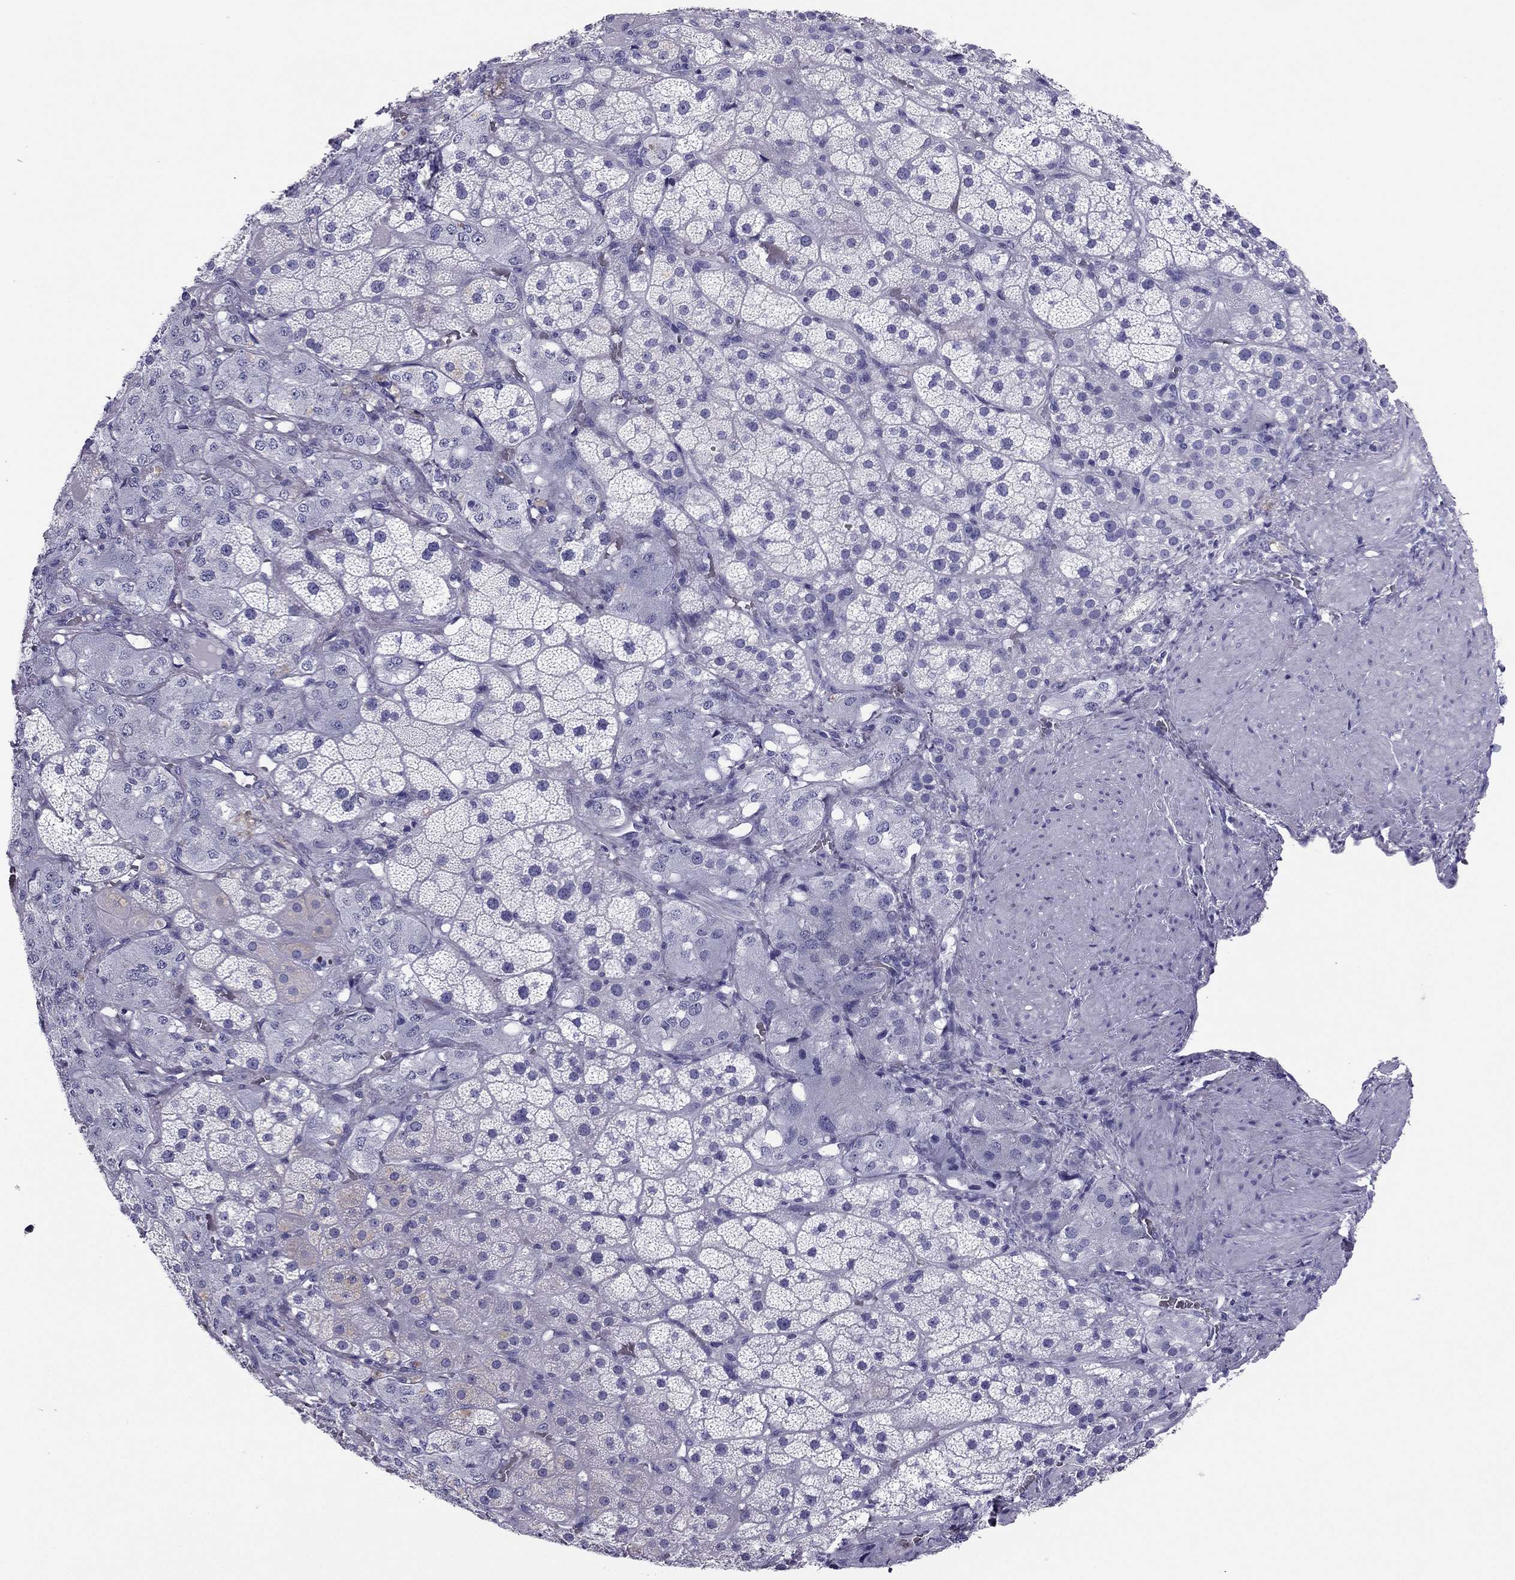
{"staining": {"intensity": "negative", "quantity": "none", "location": "none"}, "tissue": "adrenal gland", "cell_type": "Glandular cells", "image_type": "normal", "snomed": [{"axis": "morphology", "description": "Normal tissue, NOS"}, {"axis": "topography", "description": "Adrenal gland"}], "caption": "Immunohistochemistry (IHC) of normal human adrenal gland demonstrates no expression in glandular cells.", "gene": "PDE6A", "patient": {"sex": "male", "age": 57}}